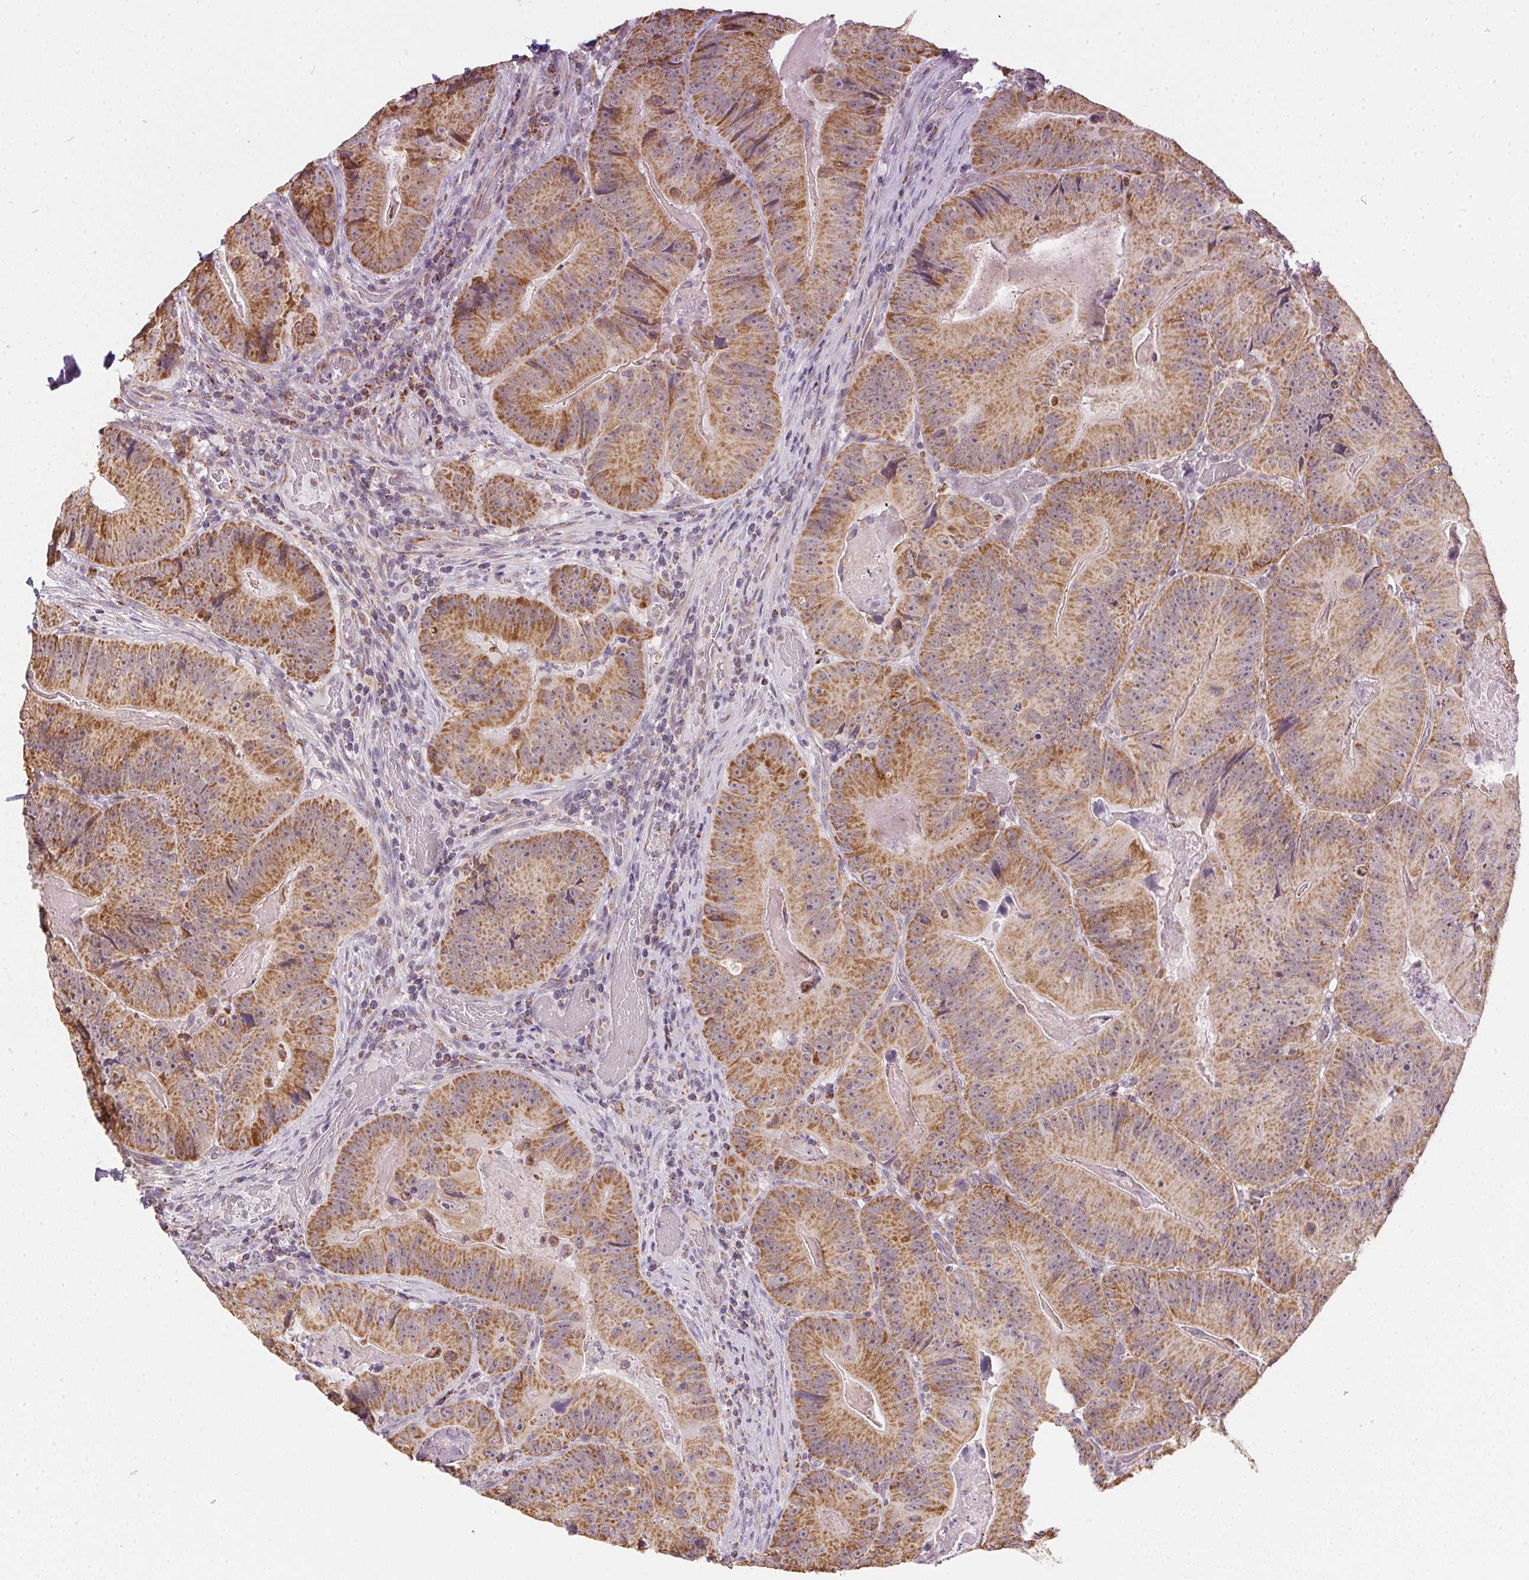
{"staining": {"intensity": "strong", "quantity": ">75%", "location": "cytoplasmic/membranous"}, "tissue": "colorectal cancer", "cell_type": "Tumor cells", "image_type": "cancer", "snomed": [{"axis": "morphology", "description": "Adenocarcinoma, NOS"}, {"axis": "topography", "description": "Colon"}], "caption": "The image exhibits staining of colorectal cancer, revealing strong cytoplasmic/membranous protein staining (brown color) within tumor cells.", "gene": "MAPK11", "patient": {"sex": "female", "age": 86}}